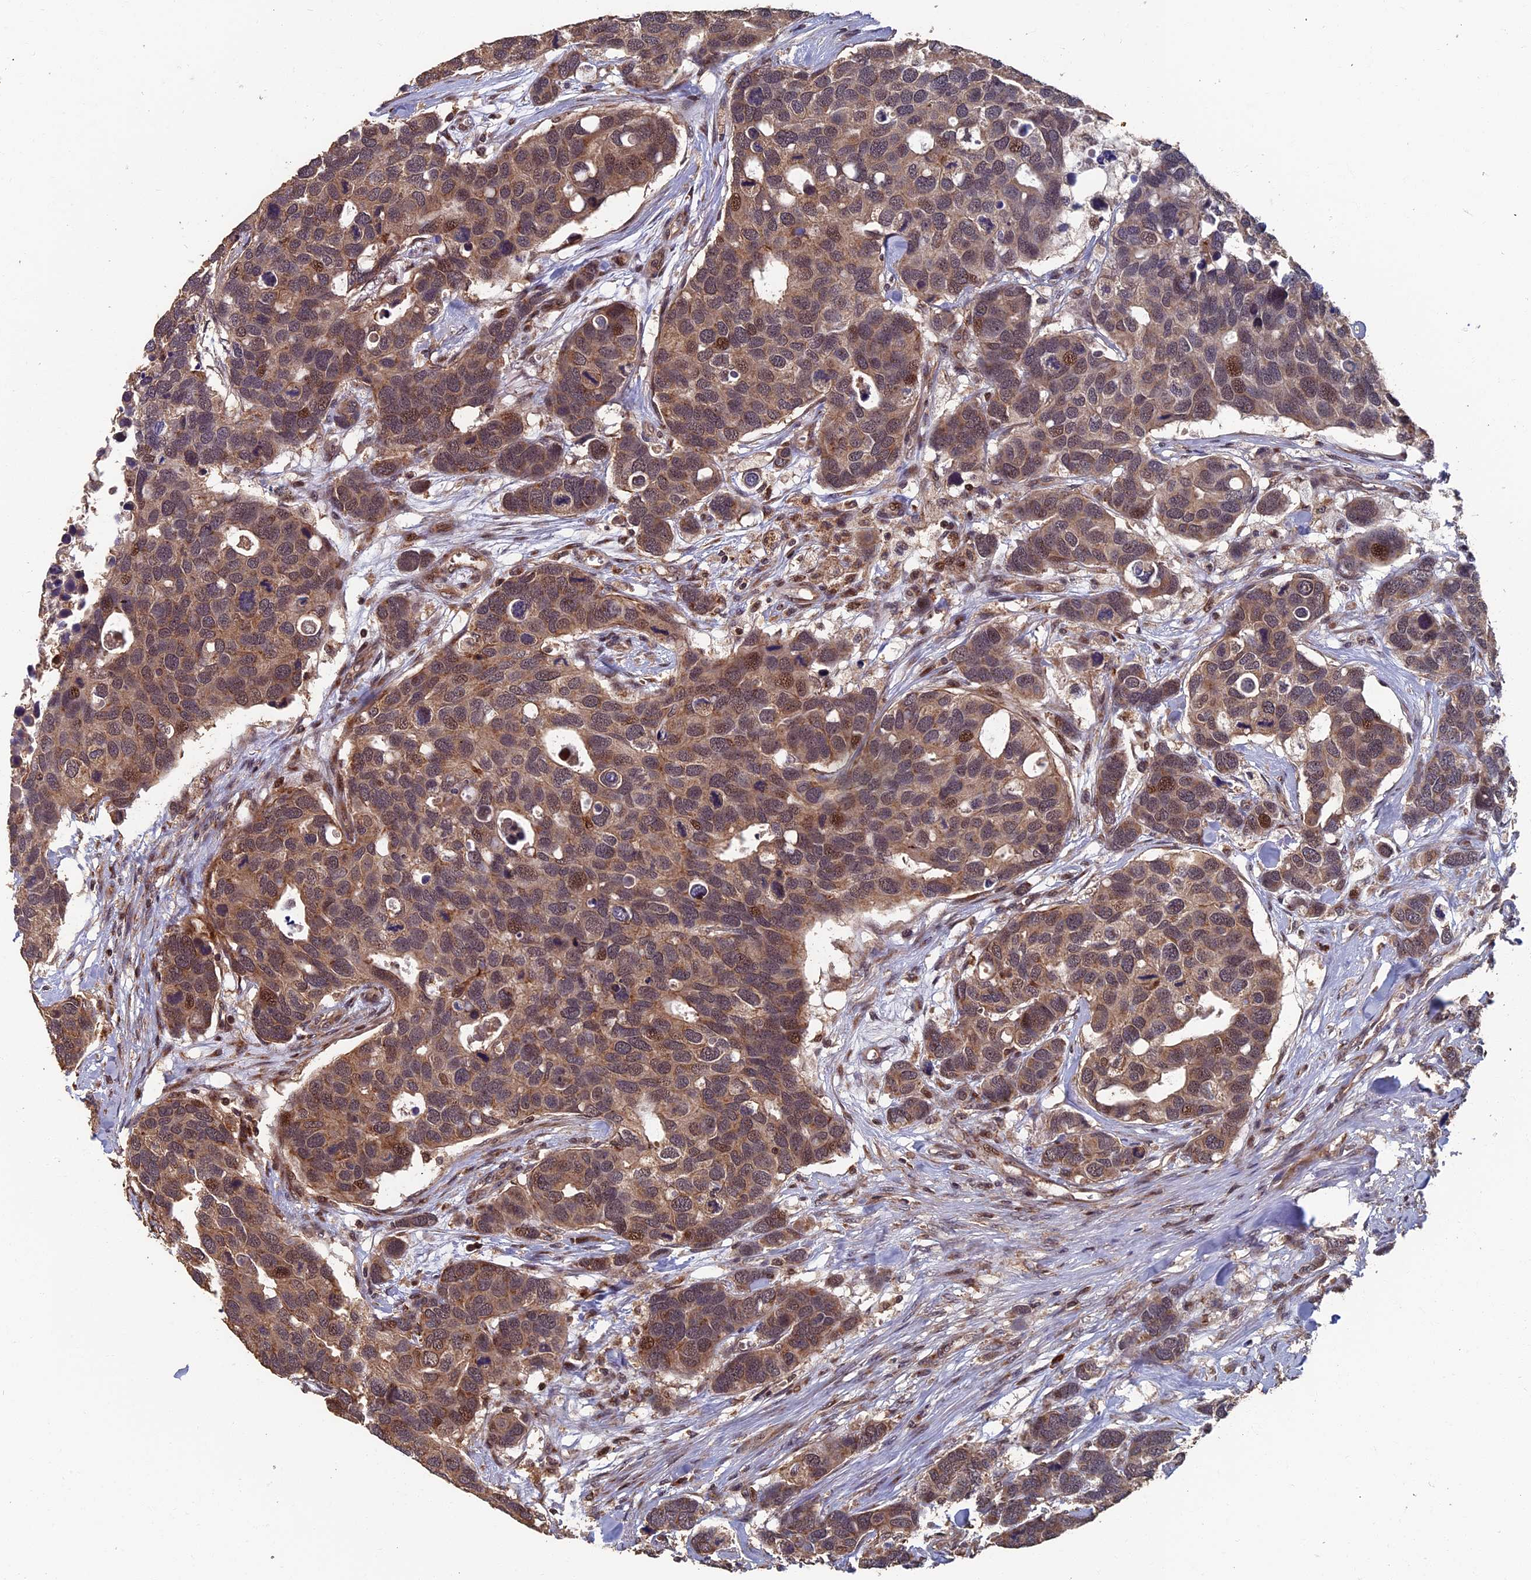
{"staining": {"intensity": "moderate", "quantity": ">75%", "location": "cytoplasmic/membranous,nuclear"}, "tissue": "breast cancer", "cell_type": "Tumor cells", "image_type": "cancer", "snomed": [{"axis": "morphology", "description": "Duct carcinoma"}, {"axis": "topography", "description": "Breast"}], "caption": "Immunohistochemical staining of human breast cancer (invasive ductal carcinoma) reveals medium levels of moderate cytoplasmic/membranous and nuclear protein expression in approximately >75% of tumor cells.", "gene": "RASGRF1", "patient": {"sex": "female", "age": 83}}